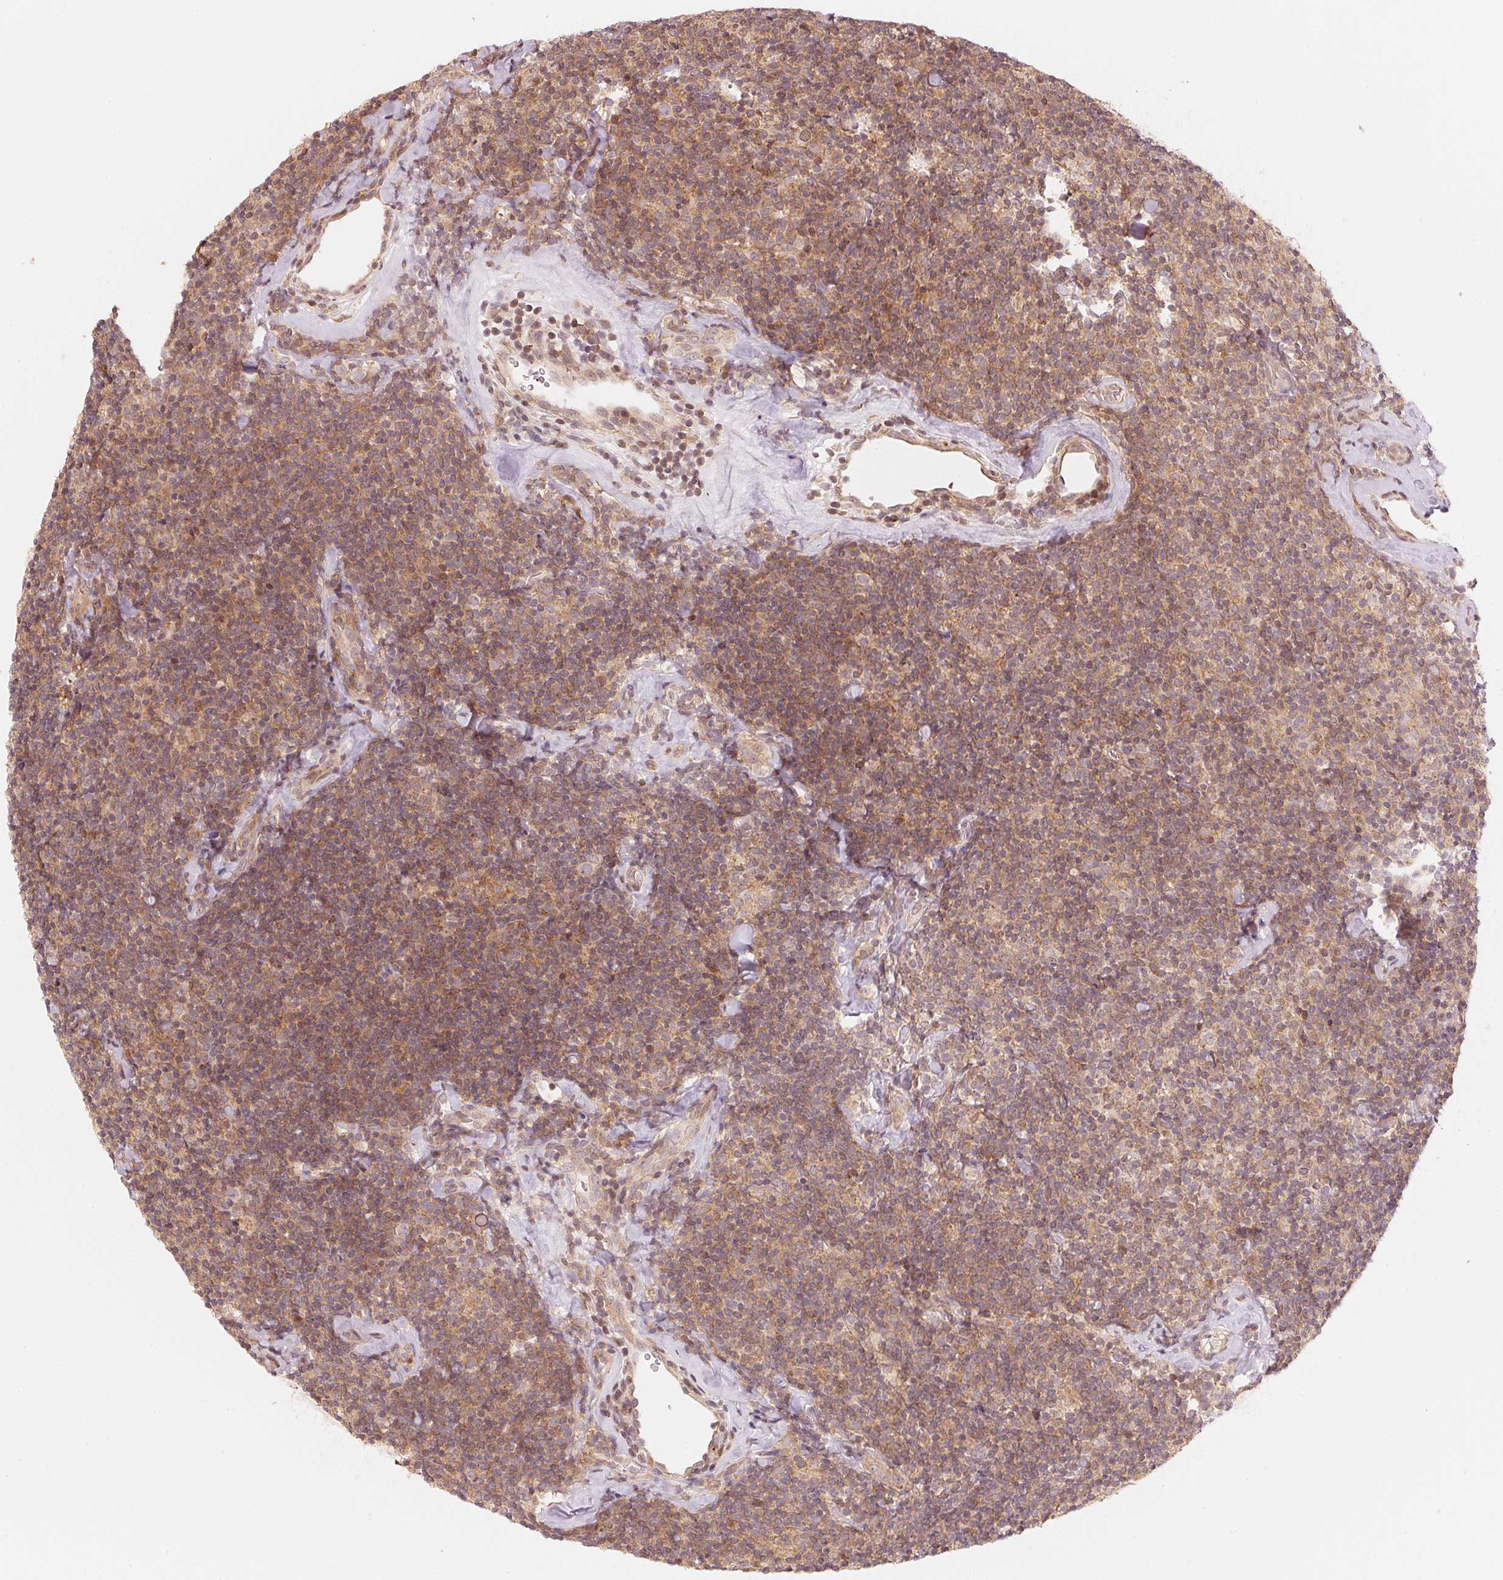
{"staining": {"intensity": "moderate", "quantity": "25%-75%", "location": "cytoplasmic/membranous"}, "tissue": "lymphoma", "cell_type": "Tumor cells", "image_type": "cancer", "snomed": [{"axis": "morphology", "description": "Malignant lymphoma, non-Hodgkin's type, Low grade"}, {"axis": "topography", "description": "Lymph node"}], "caption": "High-power microscopy captured an IHC histopathology image of malignant lymphoma, non-Hodgkin's type (low-grade), revealing moderate cytoplasmic/membranous staining in approximately 25%-75% of tumor cells. (Brightfield microscopy of DAB IHC at high magnification).", "gene": "PRKN", "patient": {"sex": "female", "age": 56}}